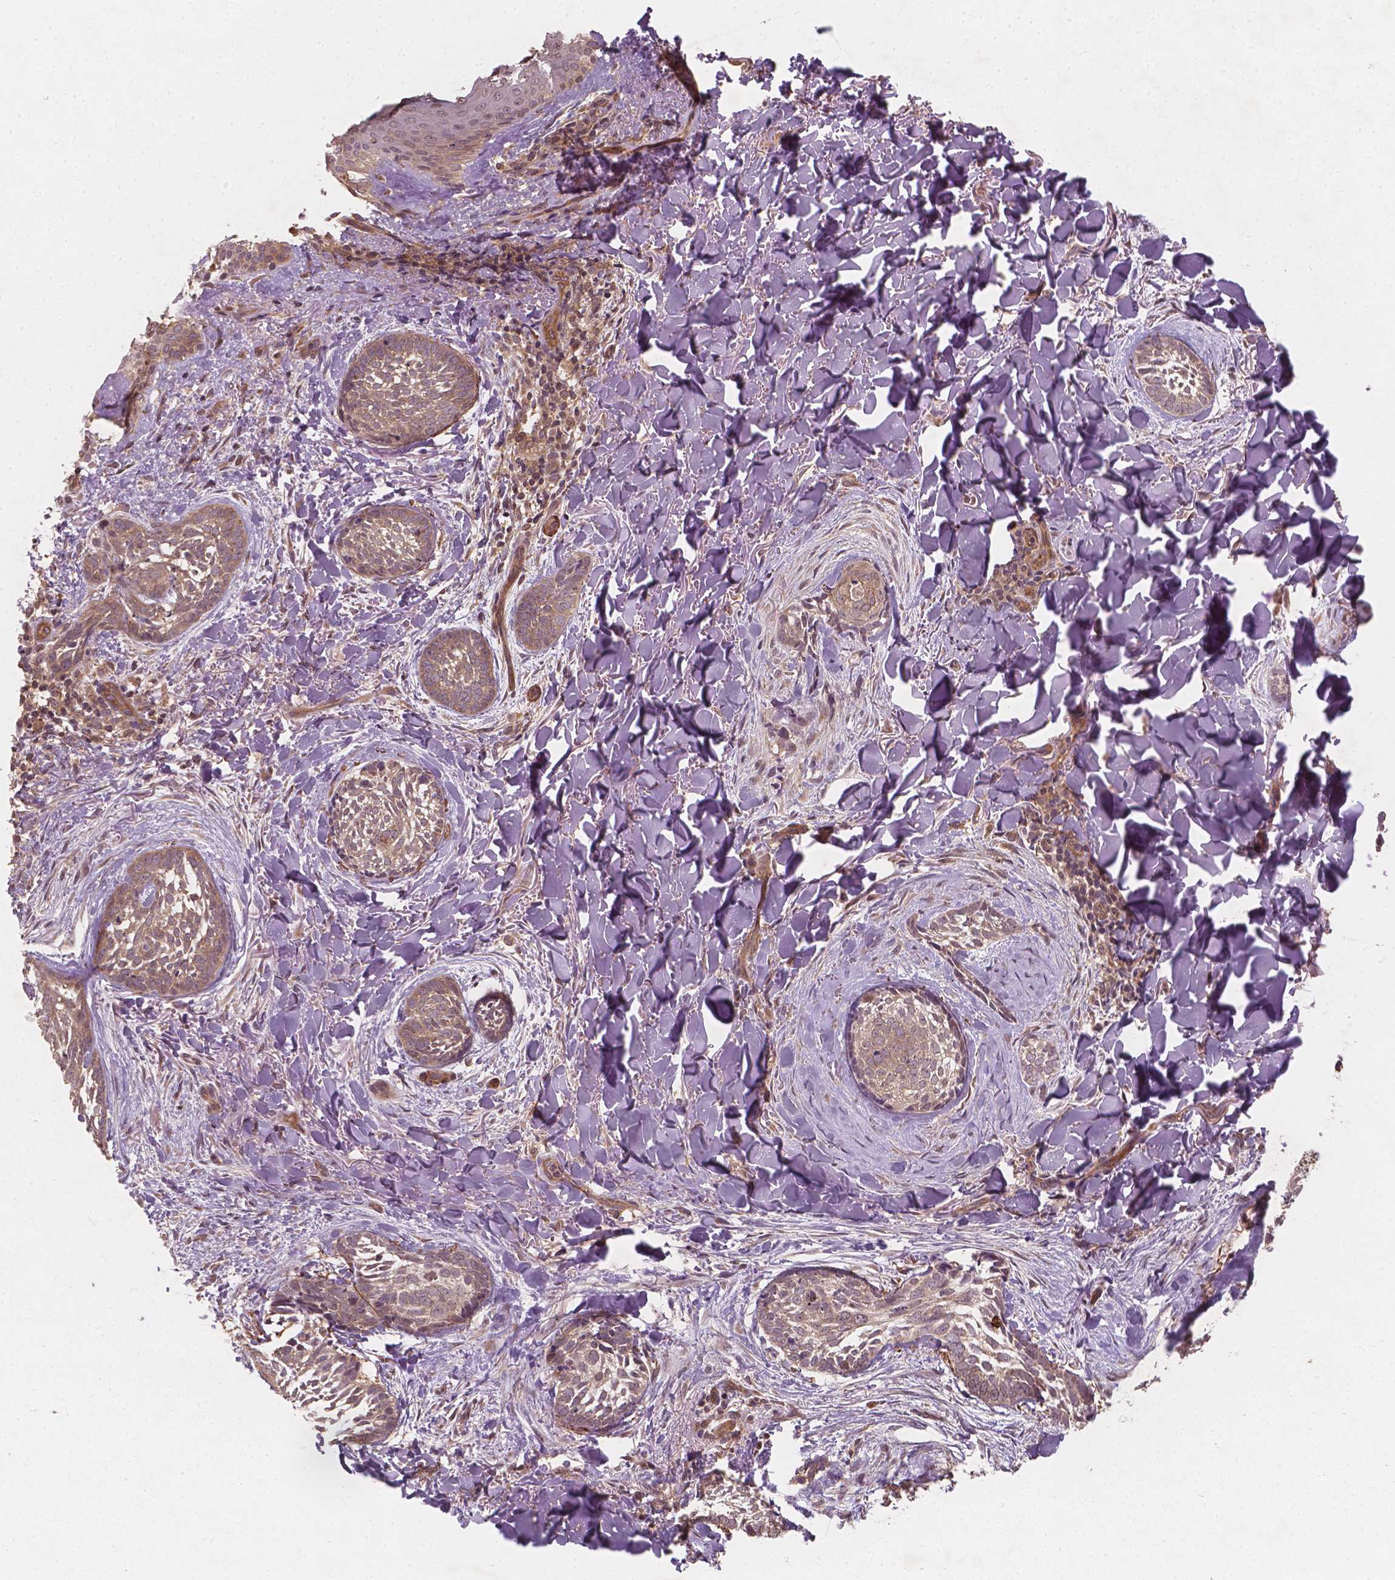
{"staining": {"intensity": "weak", "quantity": ">75%", "location": "cytoplasmic/membranous"}, "tissue": "skin cancer", "cell_type": "Tumor cells", "image_type": "cancer", "snomed": [{"axis": "morphology", "description": "Basal cell carcinoma"}, {"axis": "topography", "description": "Skin"}], "caption": "A photomicrograph of human skin cancer stained for a protein shows weak cytoplasmic/membranous brown staining in tumor cells.", "gene": "CYFIP2", "patient": {"sex": "female", "age": 68}}